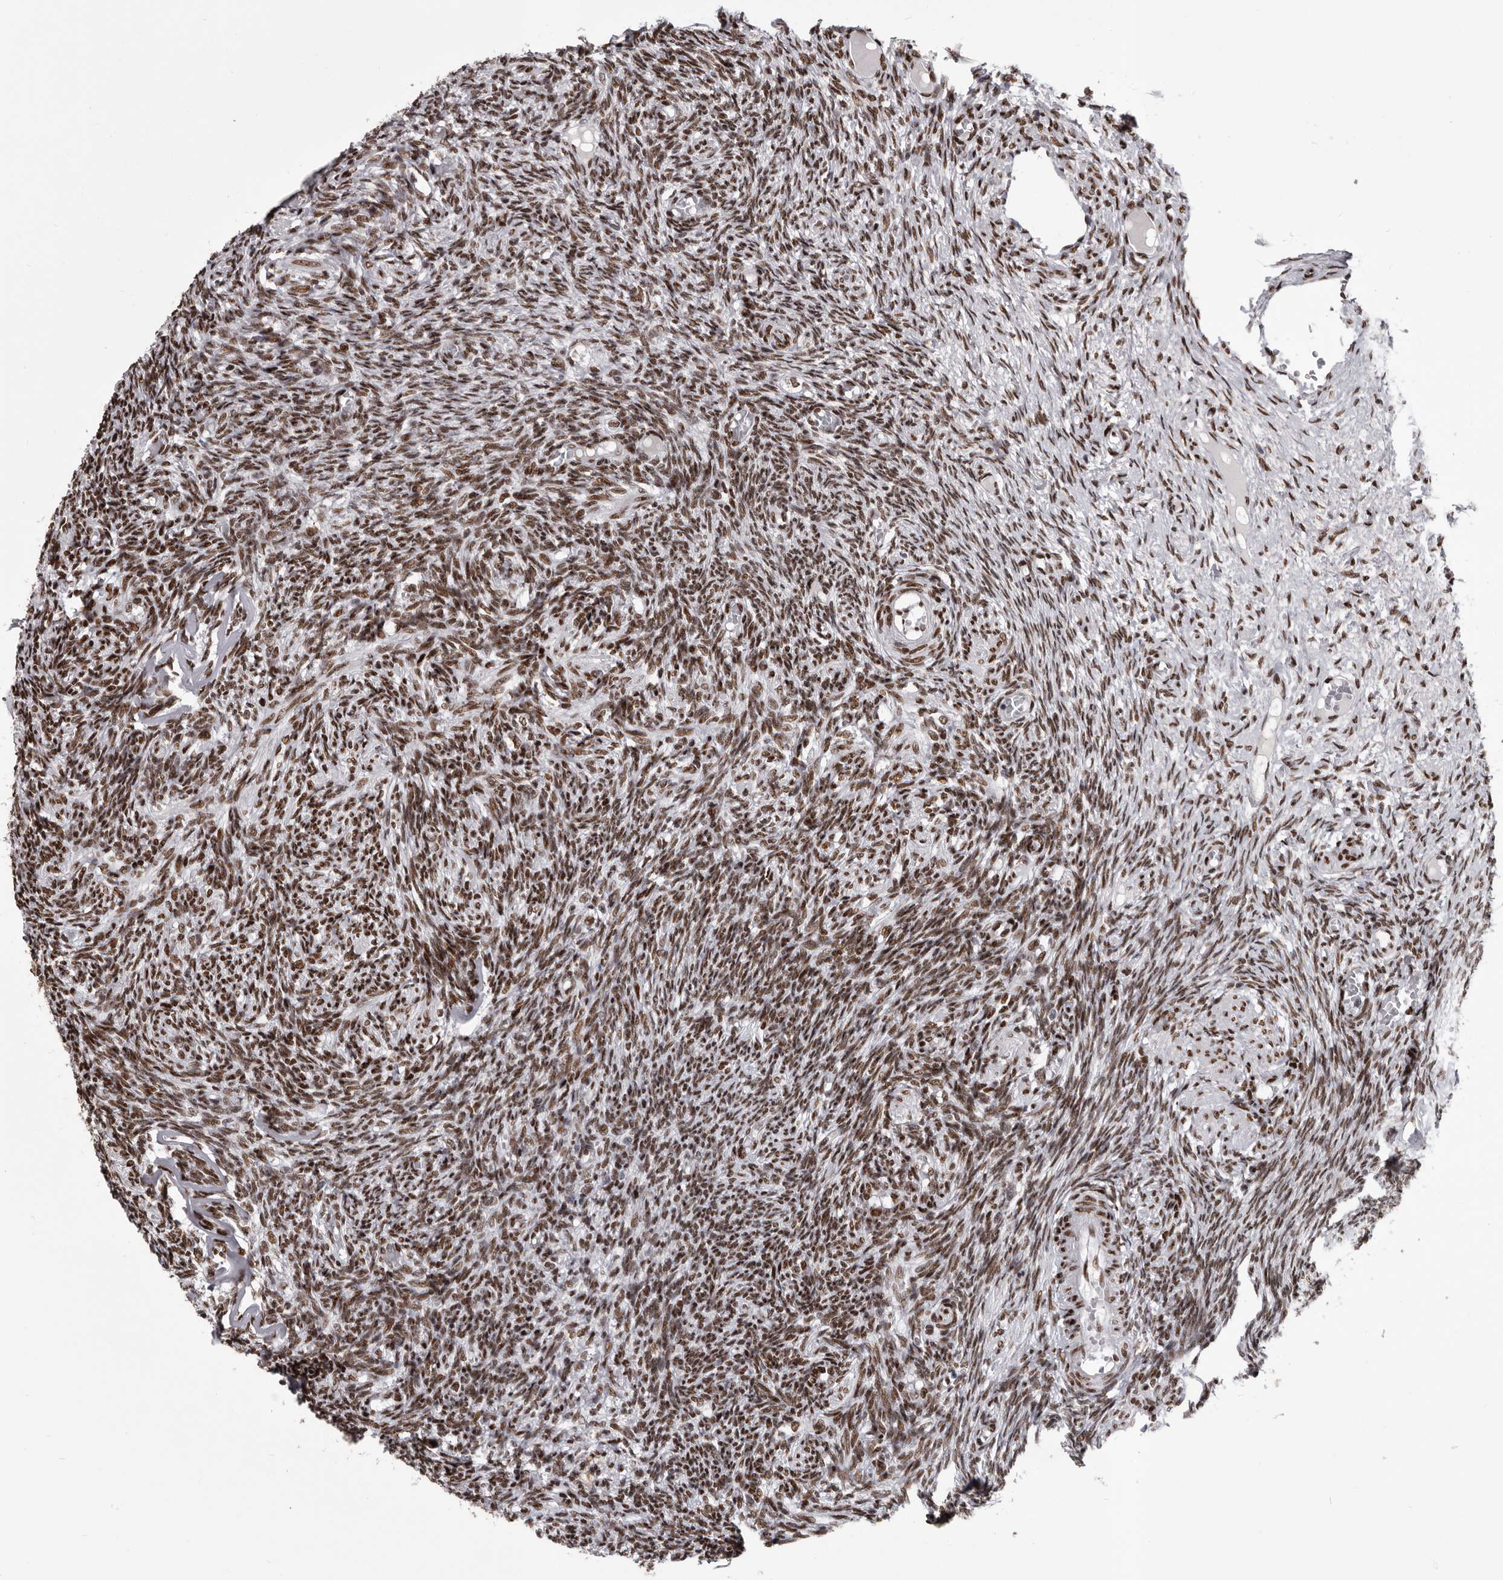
{"staining": {"intensity": "strong", "quantity": ">75%", "location": "nuclear"}, "tissue": "ovary", "cell_type": "Ovarian stroma cells", "image_type": "normal", "snomed": [{"axis": "morphology", "description": "Normal tissue, NOS"}, {"axis": "topography", "description": "Ovary"}], "caption": "Brown immunohistochemical staining in benign ovary shows strong nuclear staining in about >75% of ovarian stroma cells. (brown staining indicates protein expression, while blue staining denotes nuclei).", "gene": "NUMA1", "patient": {"sex": "female", "age": 27}}